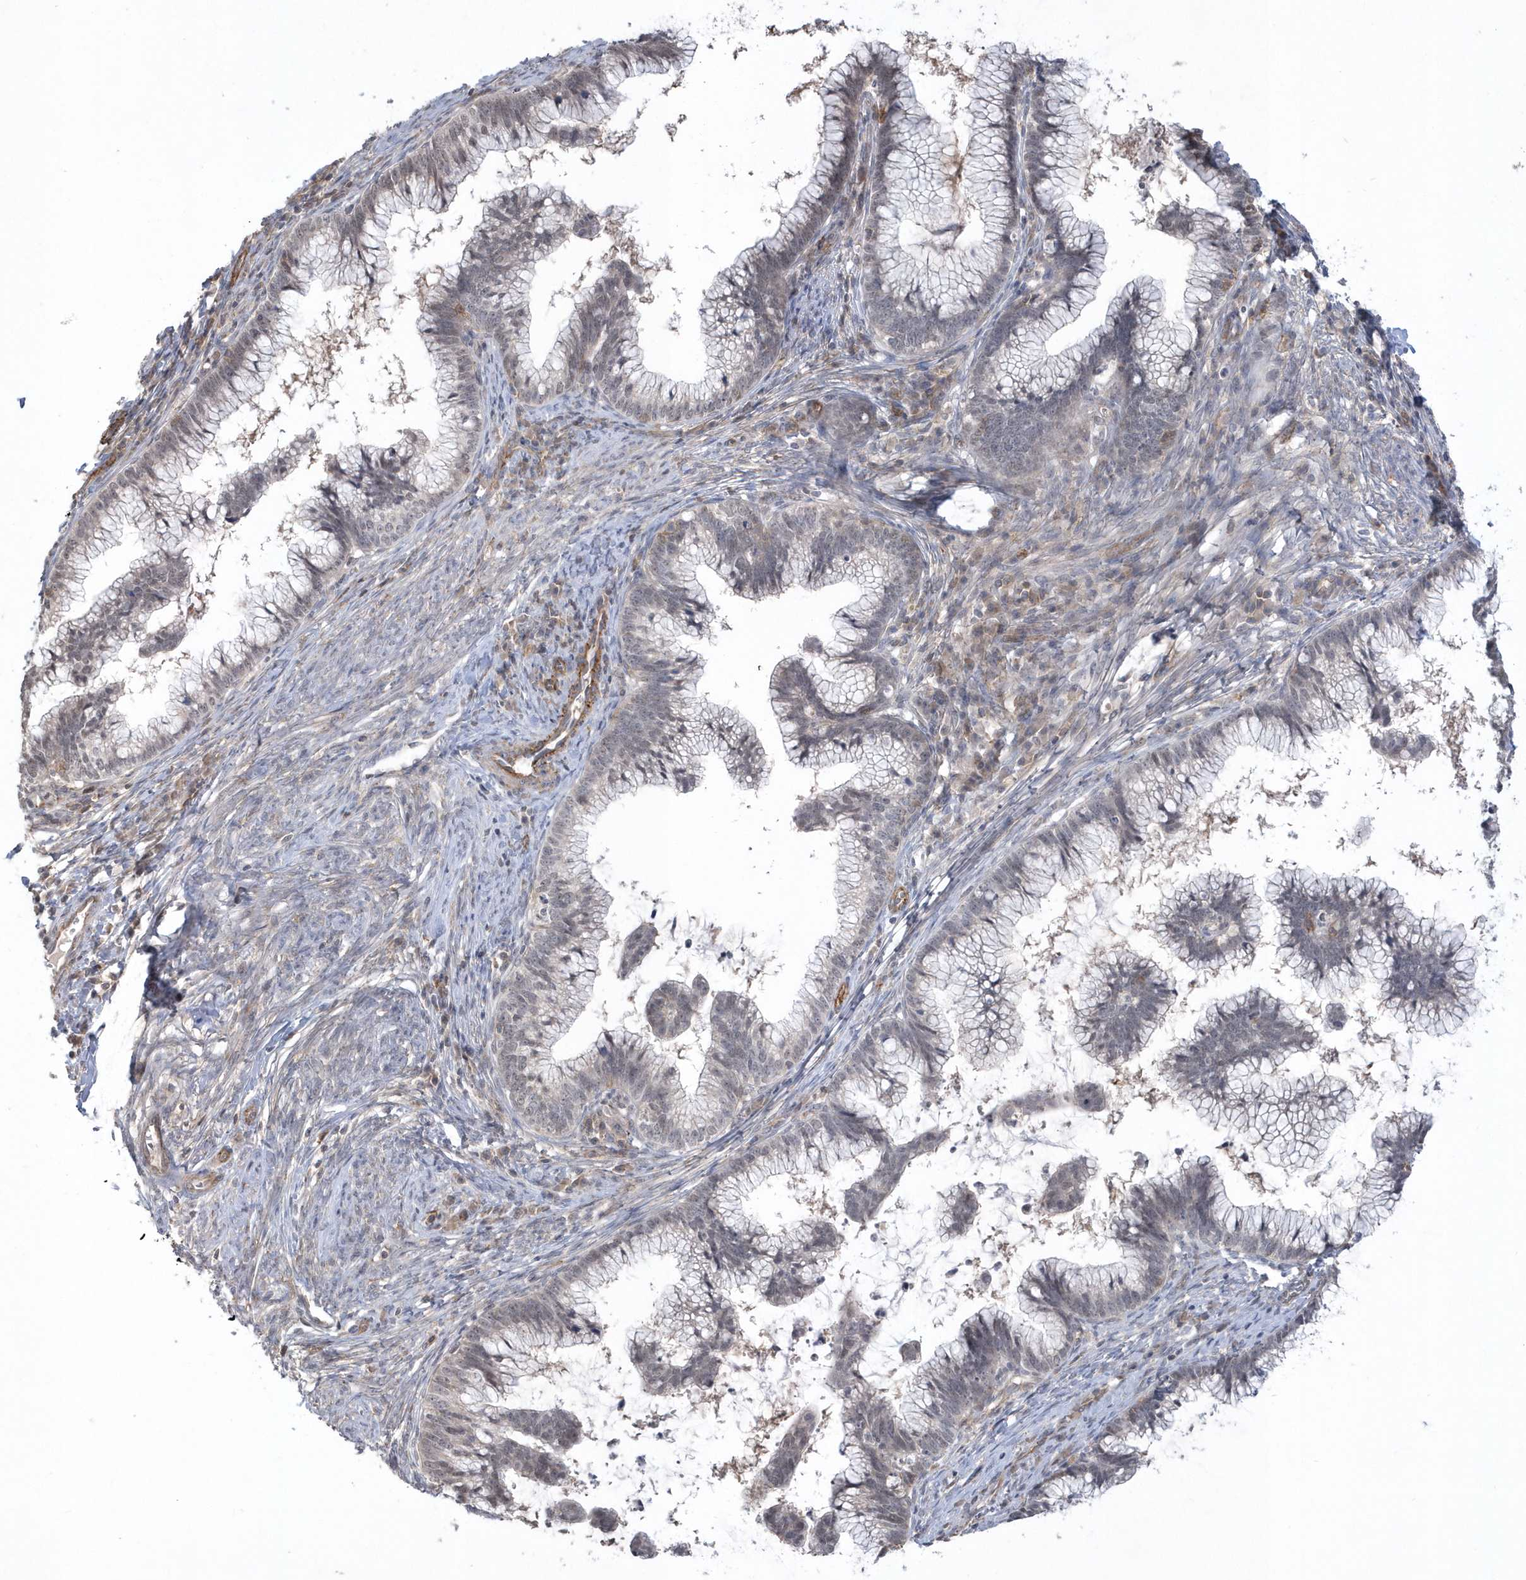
{"staining": {"intensity": "negative", "quantity": "none", "location": "none"}, "tissue": "cervical cancer", "cell_type": "Tumor cells", "image_type": "cancer", "snomed": [{"axis": "morphology", "description": "Adenocarcinoma, NOS"}, {"axis": "topography", "description": "Cervix"}], "caption": "High magnification brightfield microscopy of cervical adenocarcinoma stained with DAB (brown) and counterstained with hematoxylin (blue): tumor cells show no significant positivity.", "gene": "CRIP3", "patient": {"sex": "female", "age": 36}}